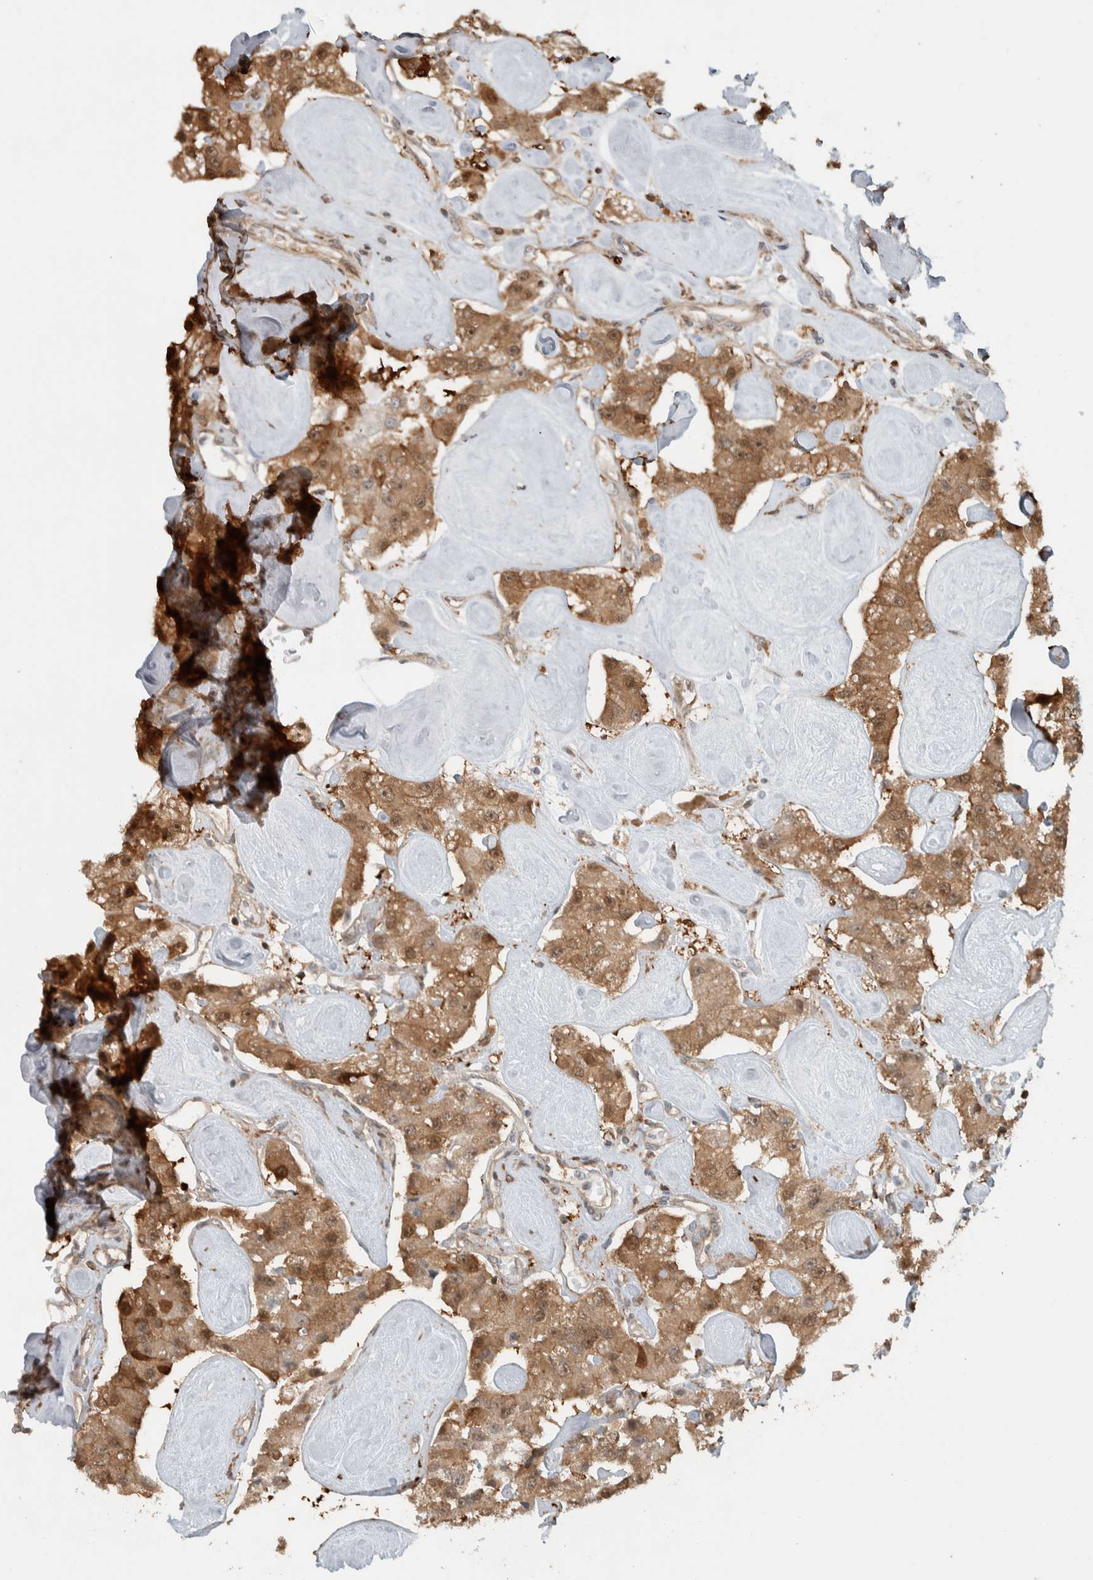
{"staining": {"intensity": "moderate", "quantity": ">75%", "location": "cytoplasmic/membranous"}, "tissue": "carcinoid", "cell_type": "Tumor cells", "image_type": "cancer", "snomed": [{"axis": "morphology", "description": "Carcinoid, malignant, NOS"}, {"axis": "topography", "description": "Pancreas"}], "caption": "A brown stain labels moderate cytoplasmic/membranous positivity of a protein in human carcinoid (malignant) tumor cells.", "gene": "CNTROB", "patient": {"sex": "male", "age": 41}}